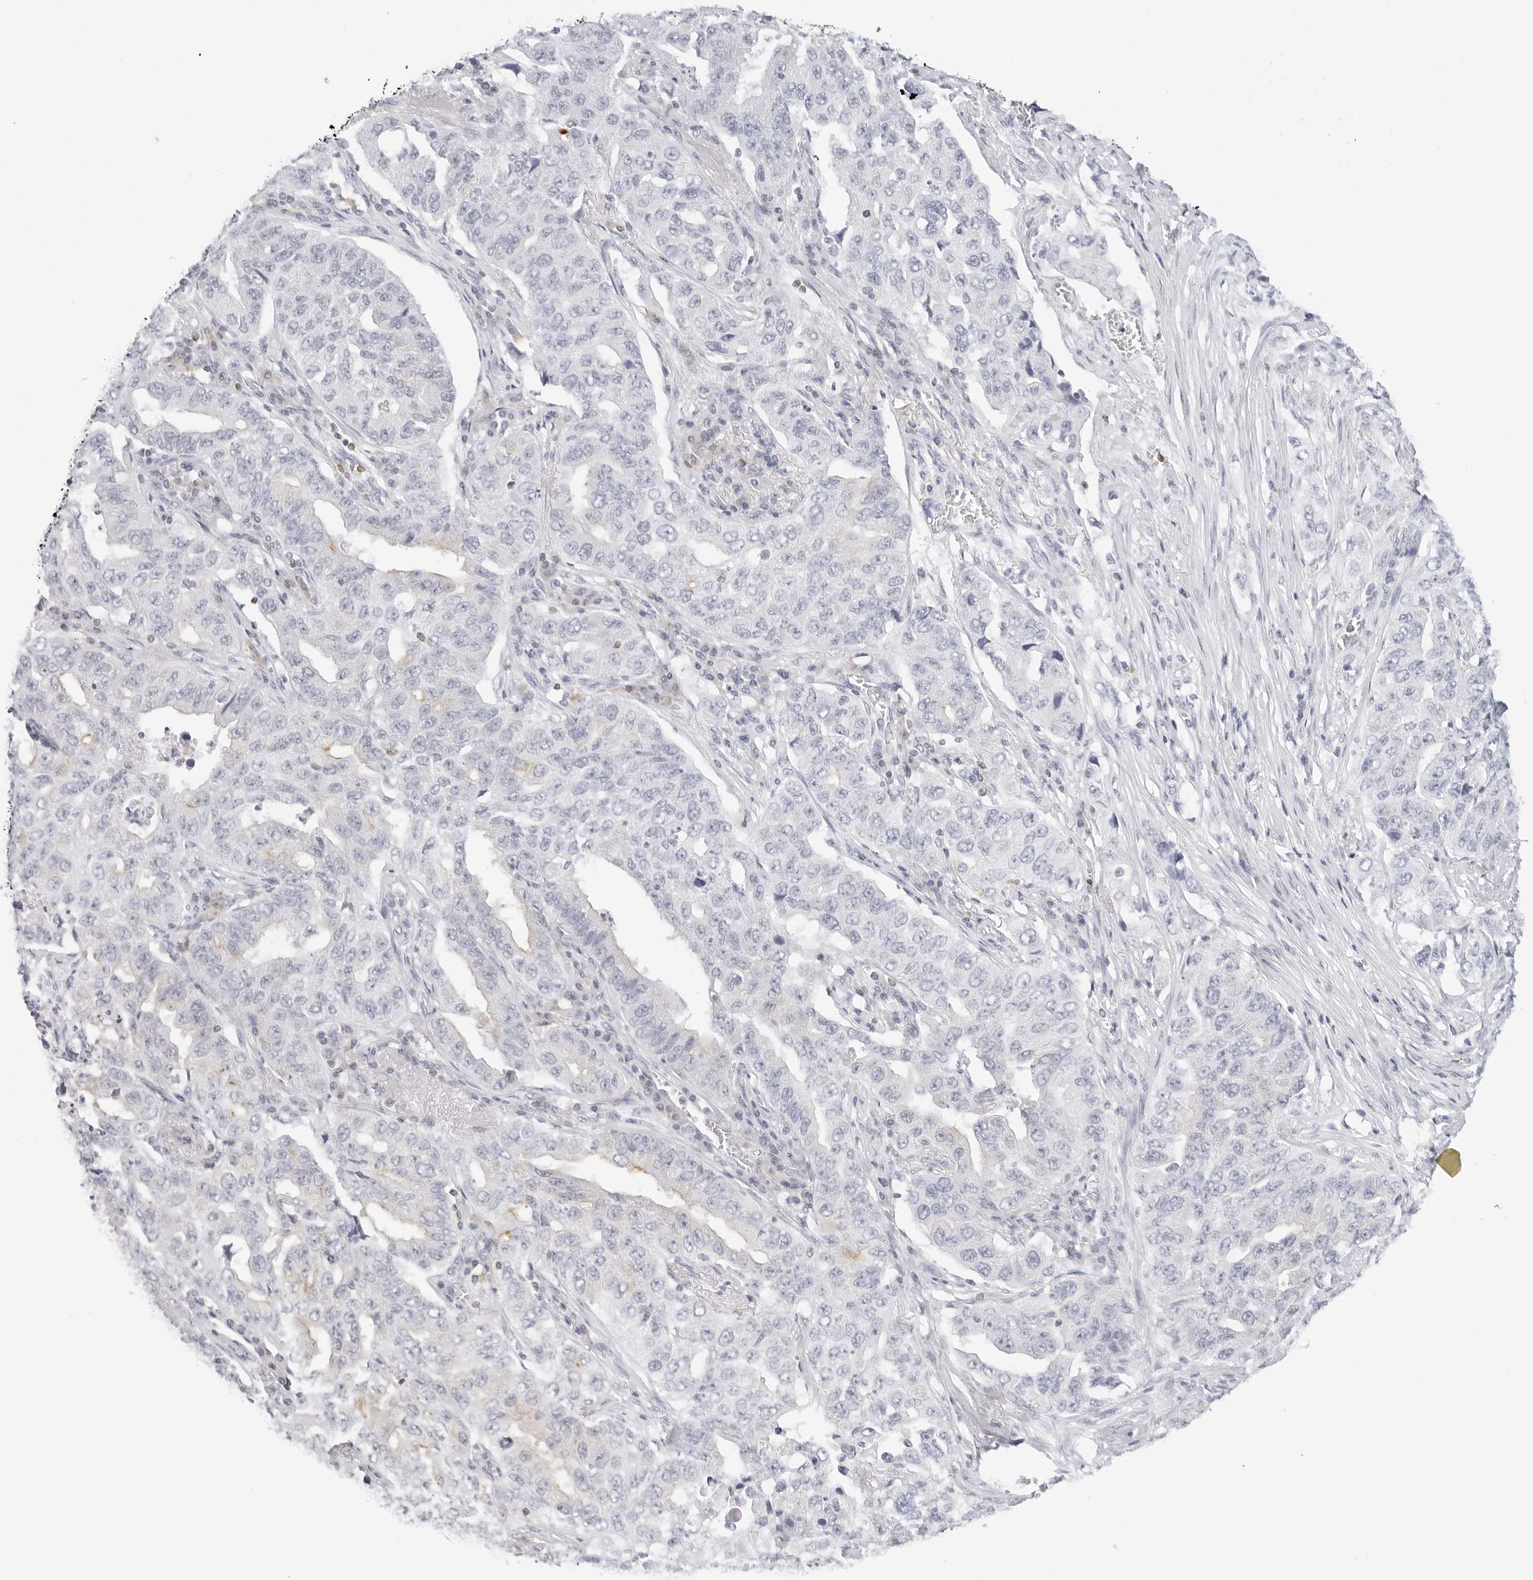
{"staining": {"intensity": "negative", "quantity": "none", "location": "none"}, "tissue": "lung cancer", "cell_type": "Tumor cells", "image_type": "cancer", "snomed": [{"axis": "morphology", "description": "Adenocarcinoma, NOS"}, {"axis": "topography", "description": "Lung"}], "caption": "Tumor cells are negative for brown protein staining in lung adenocarcinoma. The staining was performed using DAB (3,3'-diaminobenzidine) to visualize the protein expression in brown, while the nuclei were stained in blue with hematoxylin (Magnification: 20x).", "gene": "SLC9A3R1", "patient": {"sex": "female", "age": 51}}